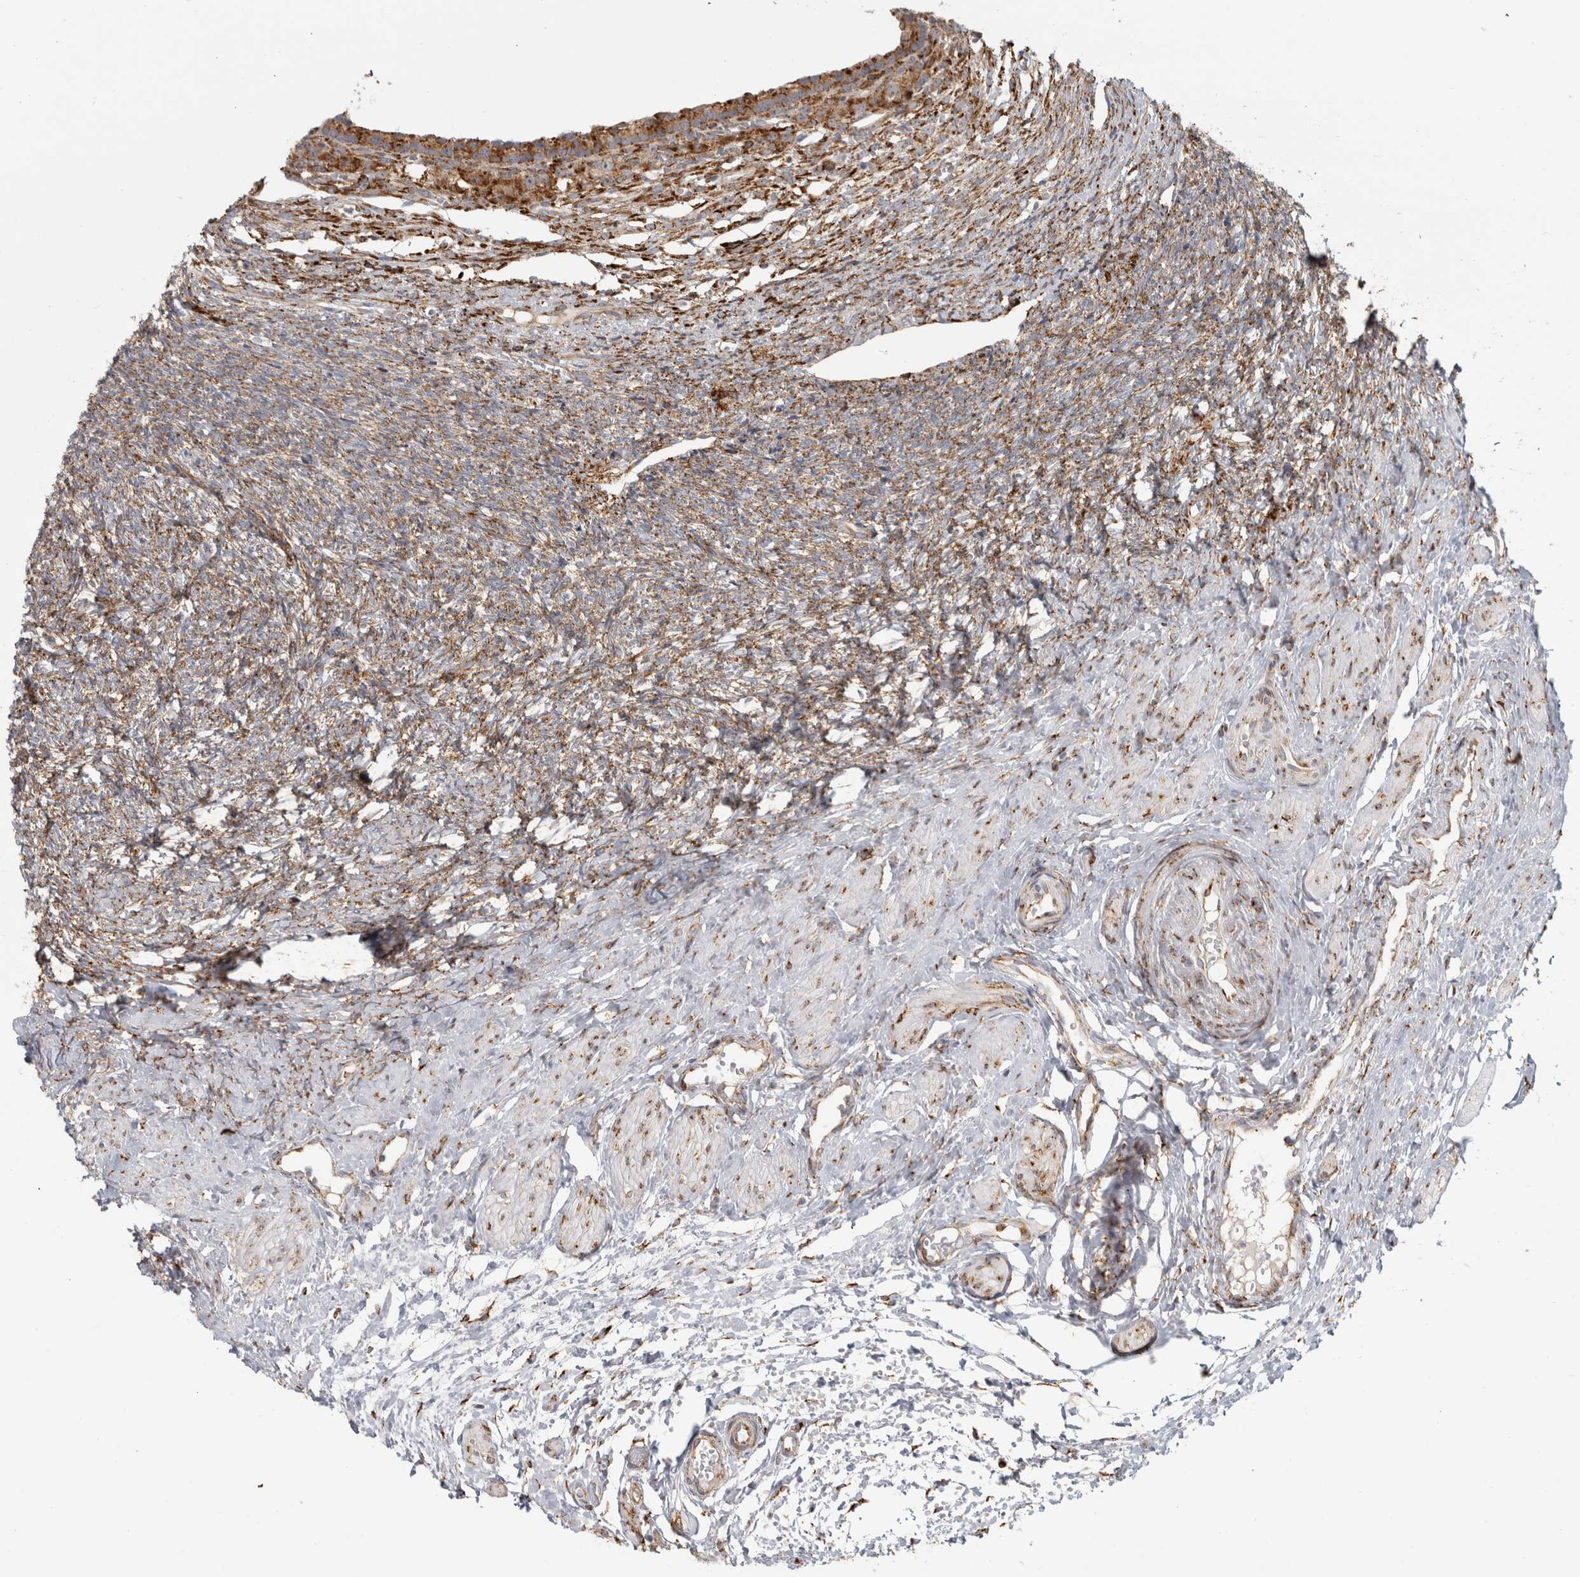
{"staining": {"intensity": "moderate", "quantity": ">75%", "location": "cytoplasmic/membranous"}, "tissue": "ovary", "cell_type": "Follicle cells", "image_type": "normal", "snomed": [{"axis": "morphology", "description": "Normal tissue, NOS"}, {"axis": "topography", "description": "Ovary"}], "caption": "High-power microscopy captured an IHC photomicrograph of normal ovary, revealing moderate cytoplasmic/membranous positivity in approximately >75% of follicle cells.", "gene": "OSTN", "patient": {"sex": "female", "age": 41}}